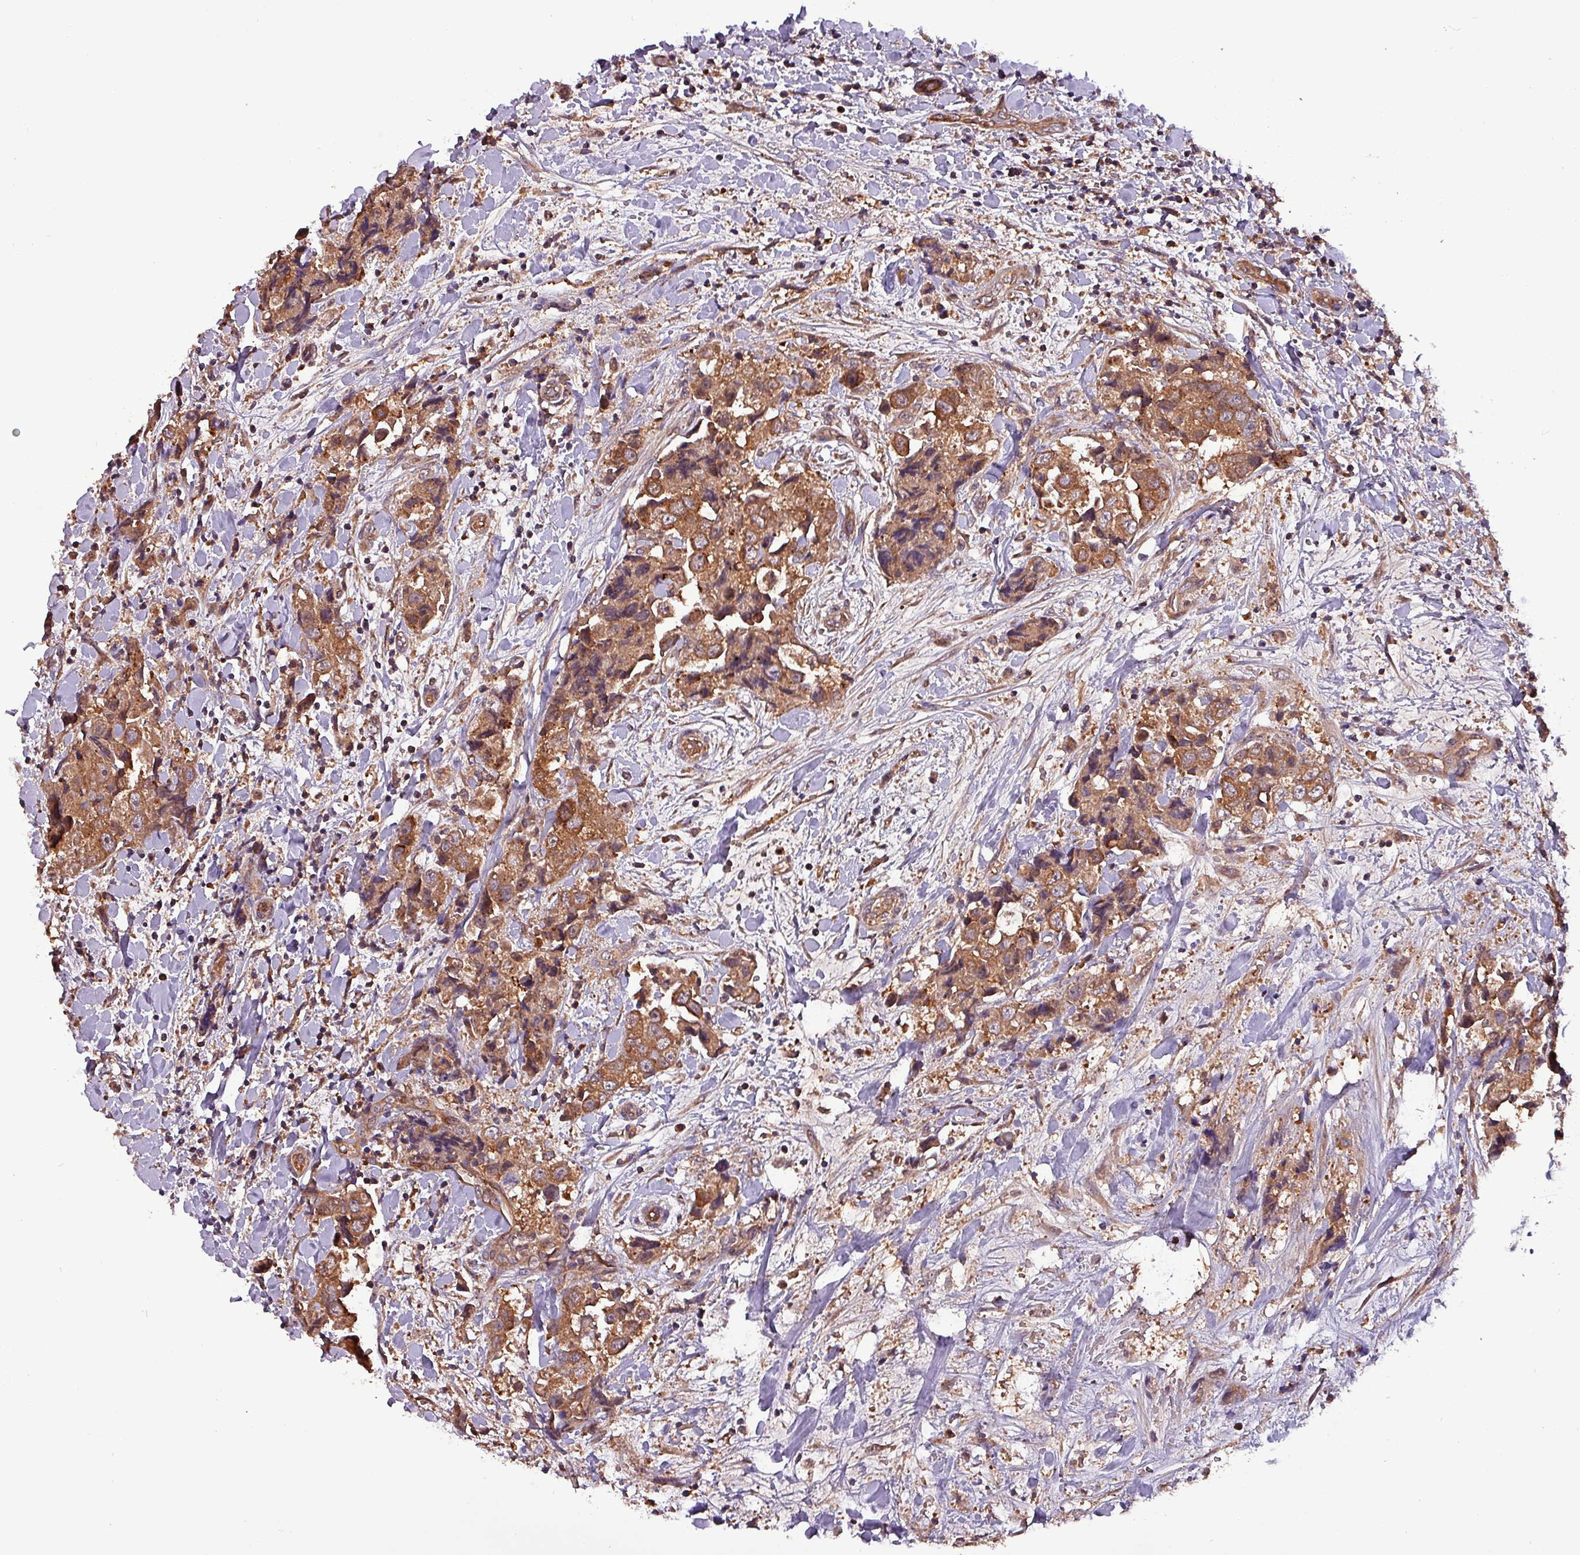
{"staining": {"intensity": "moderate", "quantity": ">75%", "location": "cytoplasmic/membranous"}, "tissue": "breast cancer", "cell_type": "Tumor cells", "image_type": "cancer", "snomed": [{"axis": "morphology", "description": "Normal tissue, NOS"}, {"axis": "morphology", "description": "Duct carcinoma"}, {"axis": "topography", "description": "Breast"}], "caption": "About >75% of tumor cells in human breast cancer exhibit moderate cytoplasmic/membranous protein expression as visualized by brown immunohistochemical staining.", "gene": "PAFAH1B2", "patient": {"sex": "female", "age": 62}}